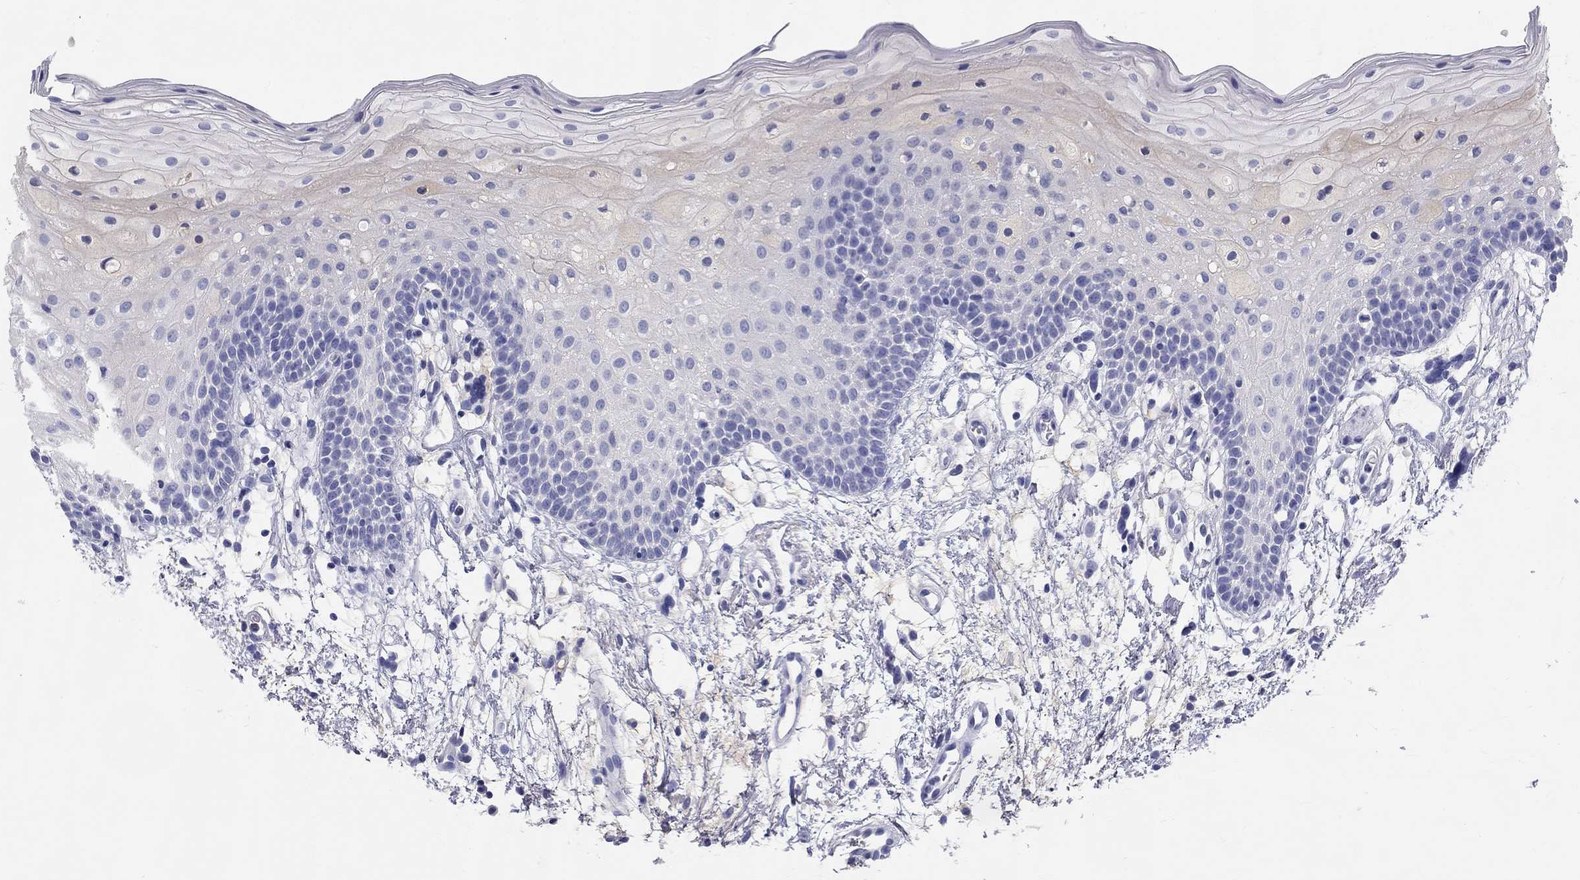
{"staining": {"intensity": "negative", "quantity": "none", "location": "none"}, "tissue": "oral mucosa", "cell_type": "Squamous epithelial cells", "image_type": "normal", "snomed": [{"axis": "morphology", "description": "Normal tissue, NOS"}, {"axis": "topography", "description": "Oral tissue"}, {"axis": "topography", "description": "Tounge, NOS"}], "caption": "The immunohistochemistry (IHC) photomicrograph has no significant staining in squamous epithelial cells of oral mucosa. Nuclei are stained in blue.", "gene": "PHOX2B", "patient": {"sex": "female", "age": 83}}